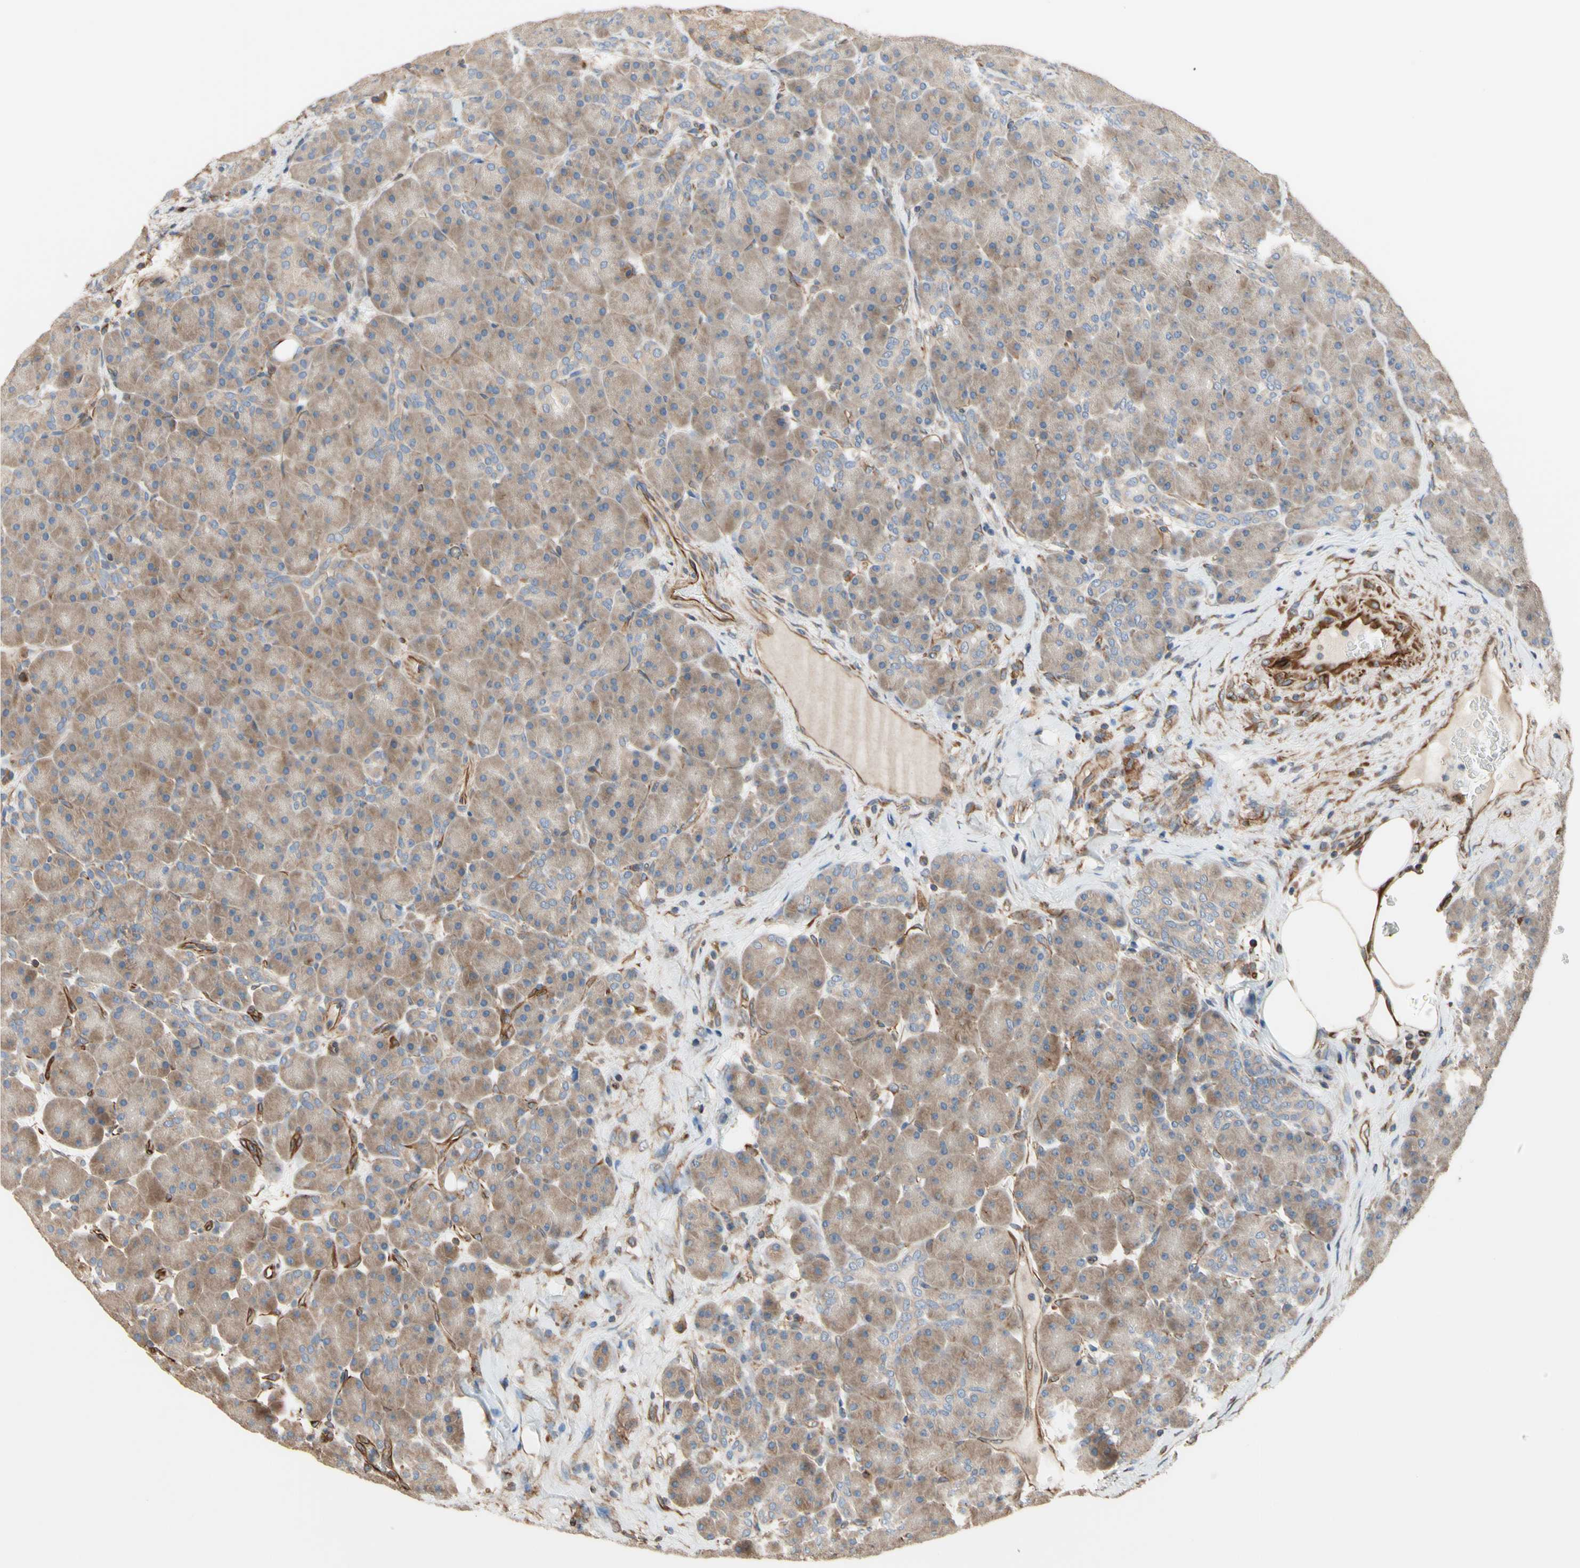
{"staining": {"intensity": "weak", "quantity": ">75%", "location": "cytoplasmic/membranous"}, "tissue": "pancreas", "cell_type": "Exocrine glandular cells", "image_type": "normal", "snomed": [{"axis": "morphology", "description": "Normal tissue, NOS"}, {"axis": "topography", "description": "Pancreas"}], "caption": "Weak cytoplasmic/membranous protein positivity is present in approximately >75% of exocrine glandular cells in pancreas.", "gene": "TRAF2", "patient": {"sex": "male", "age": 66}}